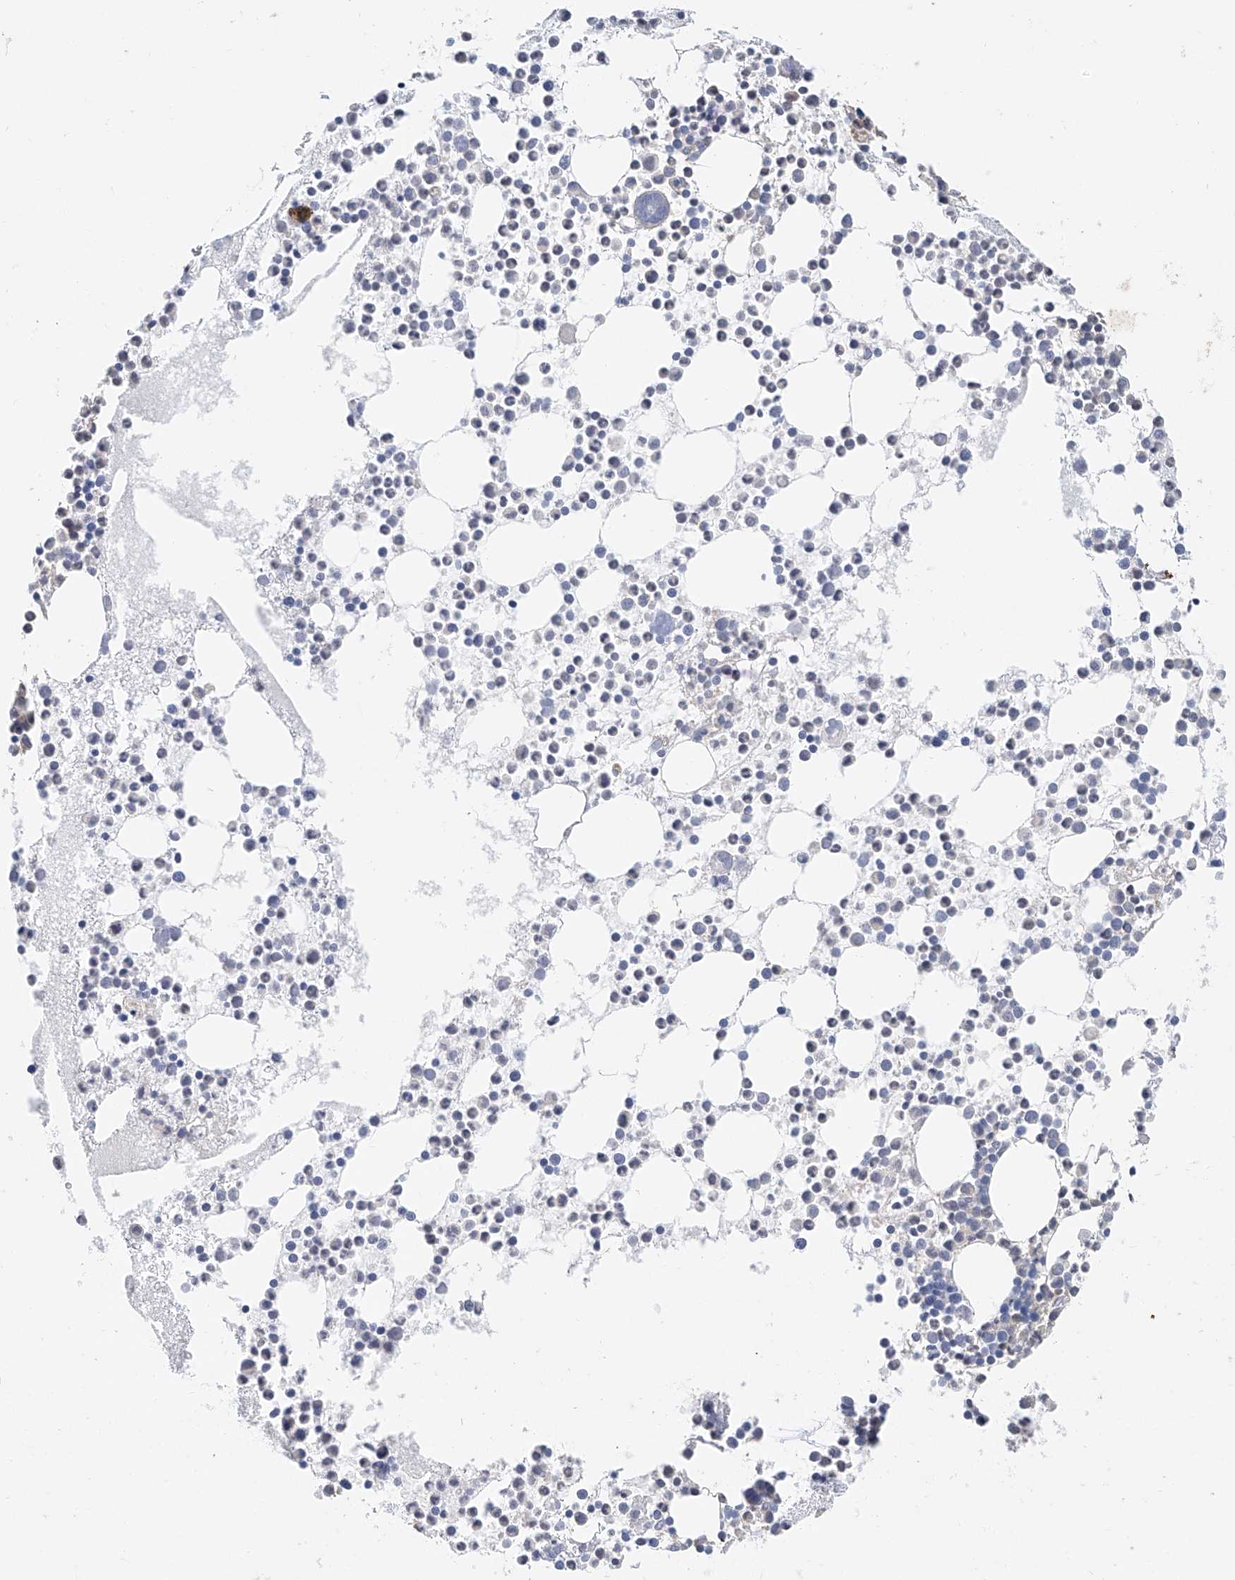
{"staining": {"intensity": "negative", "quantity": "none", "location": "none"}, "tissue": "bone marrow", "cell_type": "Hematopoietic cells", "image_type": "normal", "snomed": [{"axis": "morphology", "description": "Normal tissue, NOS"}, {"axis": "topography", "description": "Bone marrow"}], "caption": "Immunohistochemistry of benign bone marrow demonstrates no expression in hematopoietic cells.", "gene": "FUCA2", "patient": {"sex": "female", "age": 78}}